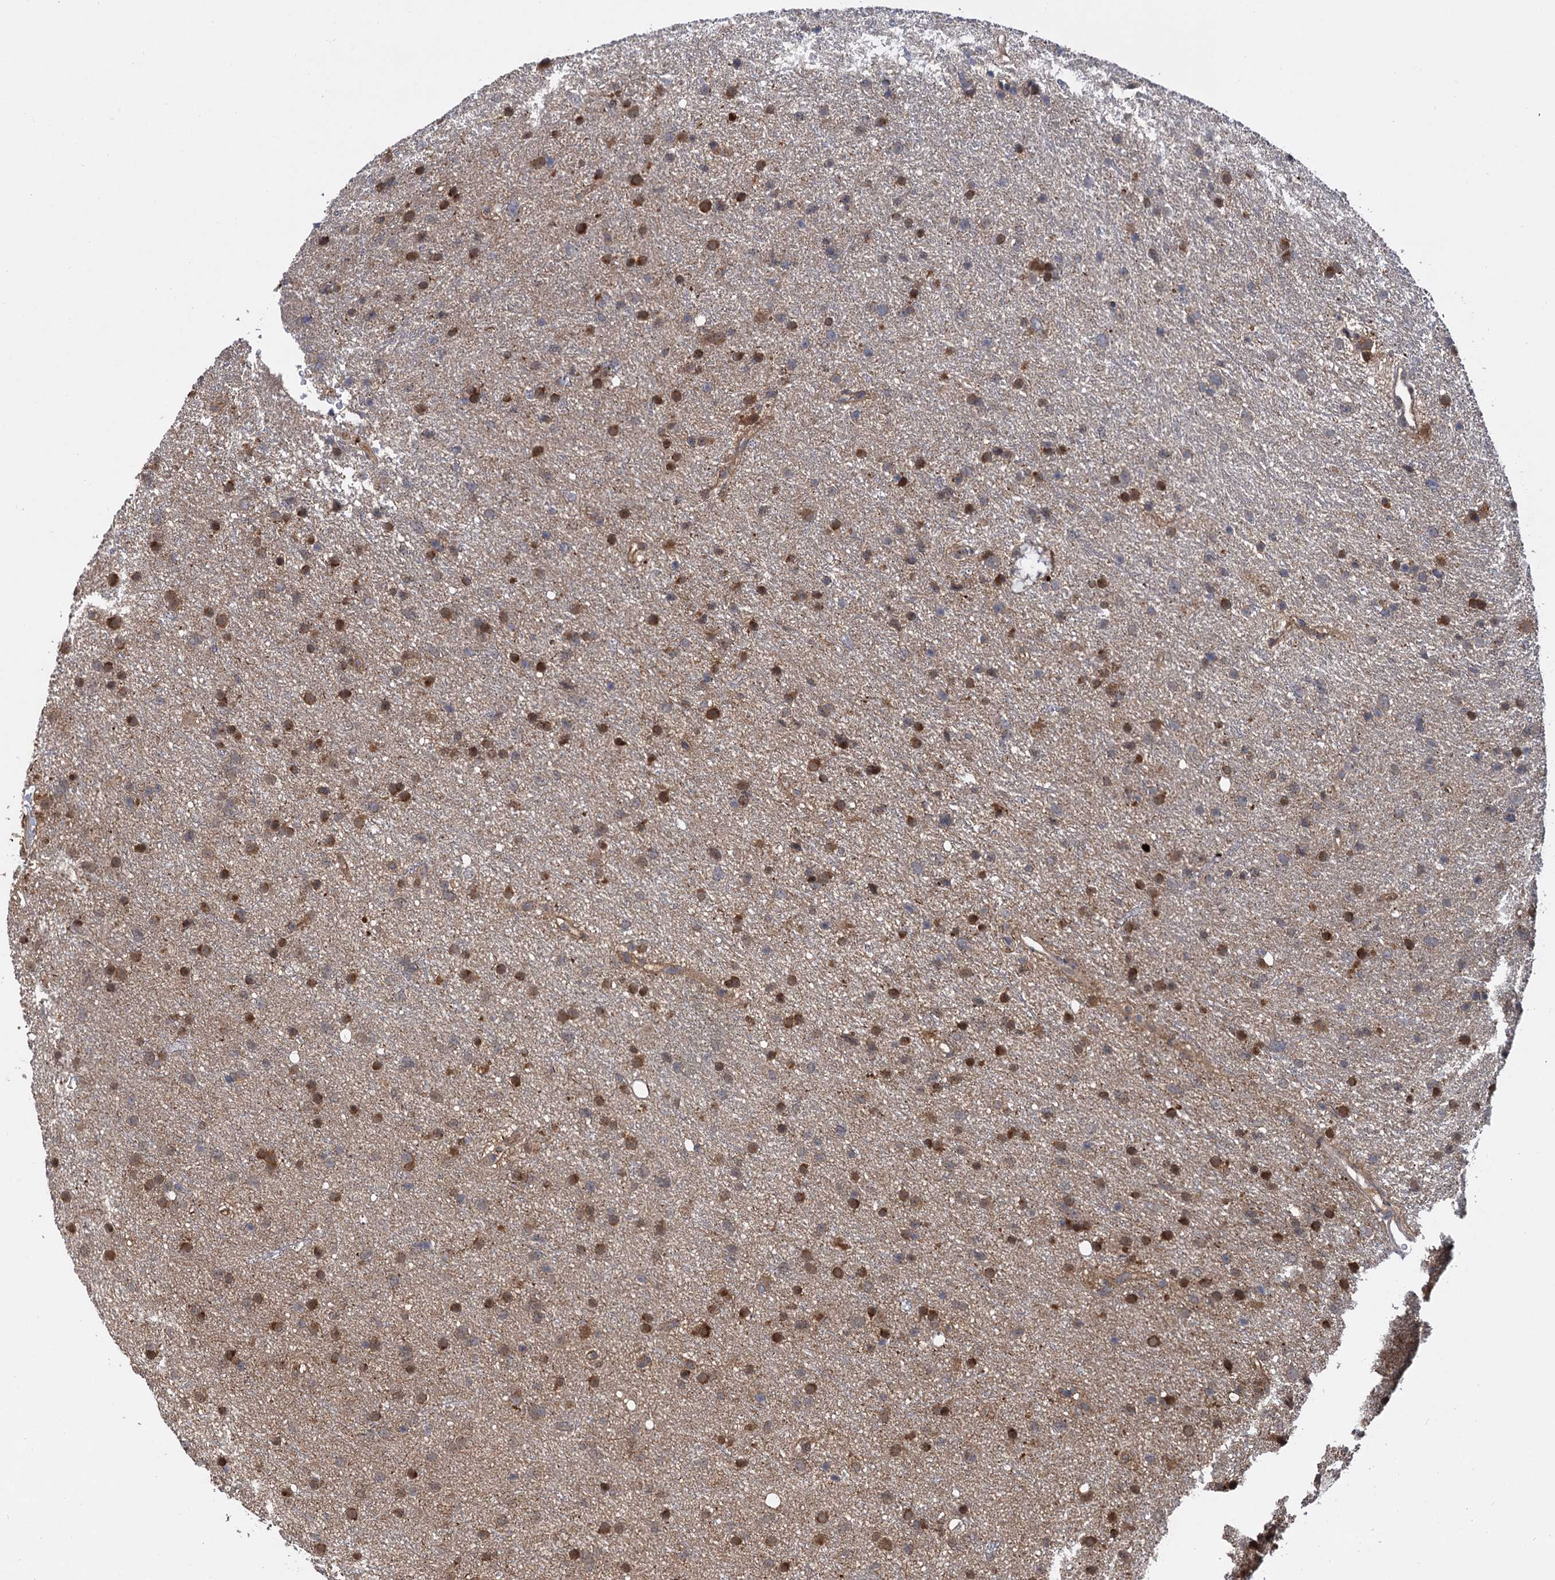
{"staining": {"intensity": "moderate", "quantity": ">75%", "location": "cytoplasmic/membranous"}, "tissue": "glioma", "cell_type": "Tumor cells", "image_type": "cancer", "snomed": [{"axis": "morphology", "description": "Glioma, malignant, Low grade"}, {"axis": "topography", "description": "Cerebral cortex"}], "caption": "Glioma stained with DAB (3,3'-diaminobenzidine) IHC demonstrates medium levels of moderate cytoplasmic/membranous staining in approximately >75% of tumor cells.", "gene": "SELENOP", "patient": {"sex": "female", "age": 39}}